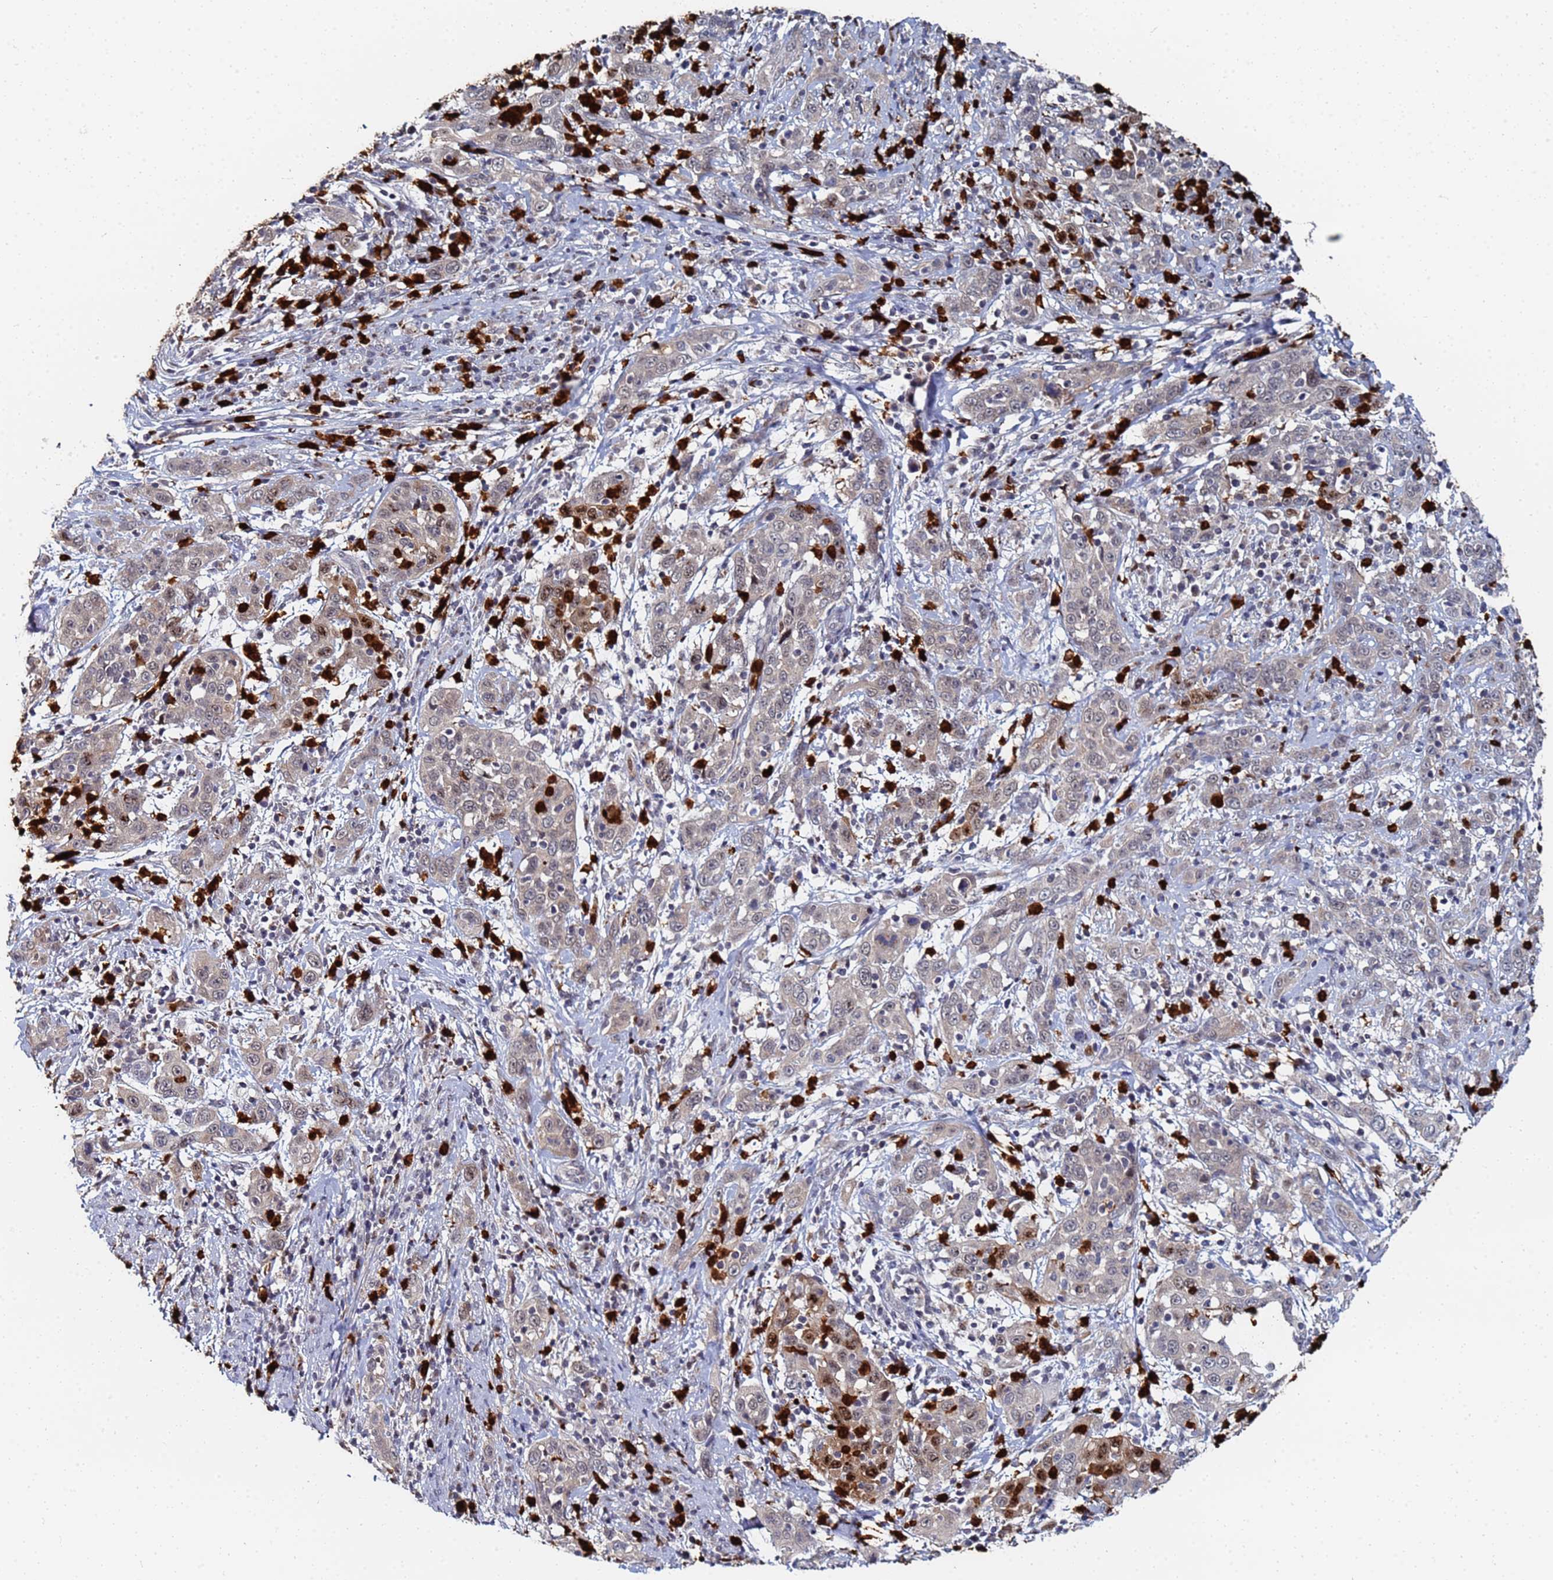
{"staining": {"intensity": "weak", "quantity": "<25%", "location": "cytoplasmic/membranous"}, "tissue": "cervical cancer", "cell_type": "Tumor cells", "image_type": "cancer", "snomed": [{"axis": "morphology", "description": "Squamous cell carcinoma, NOS"}, {"axis": "topography", "description": "Cervix"}], "caption": "Protein analysis of cervical cancer reveals no significant positivity in tumor cells.", "gene": "MTCL1", "patient": {"sex": "female", "age": 46}}